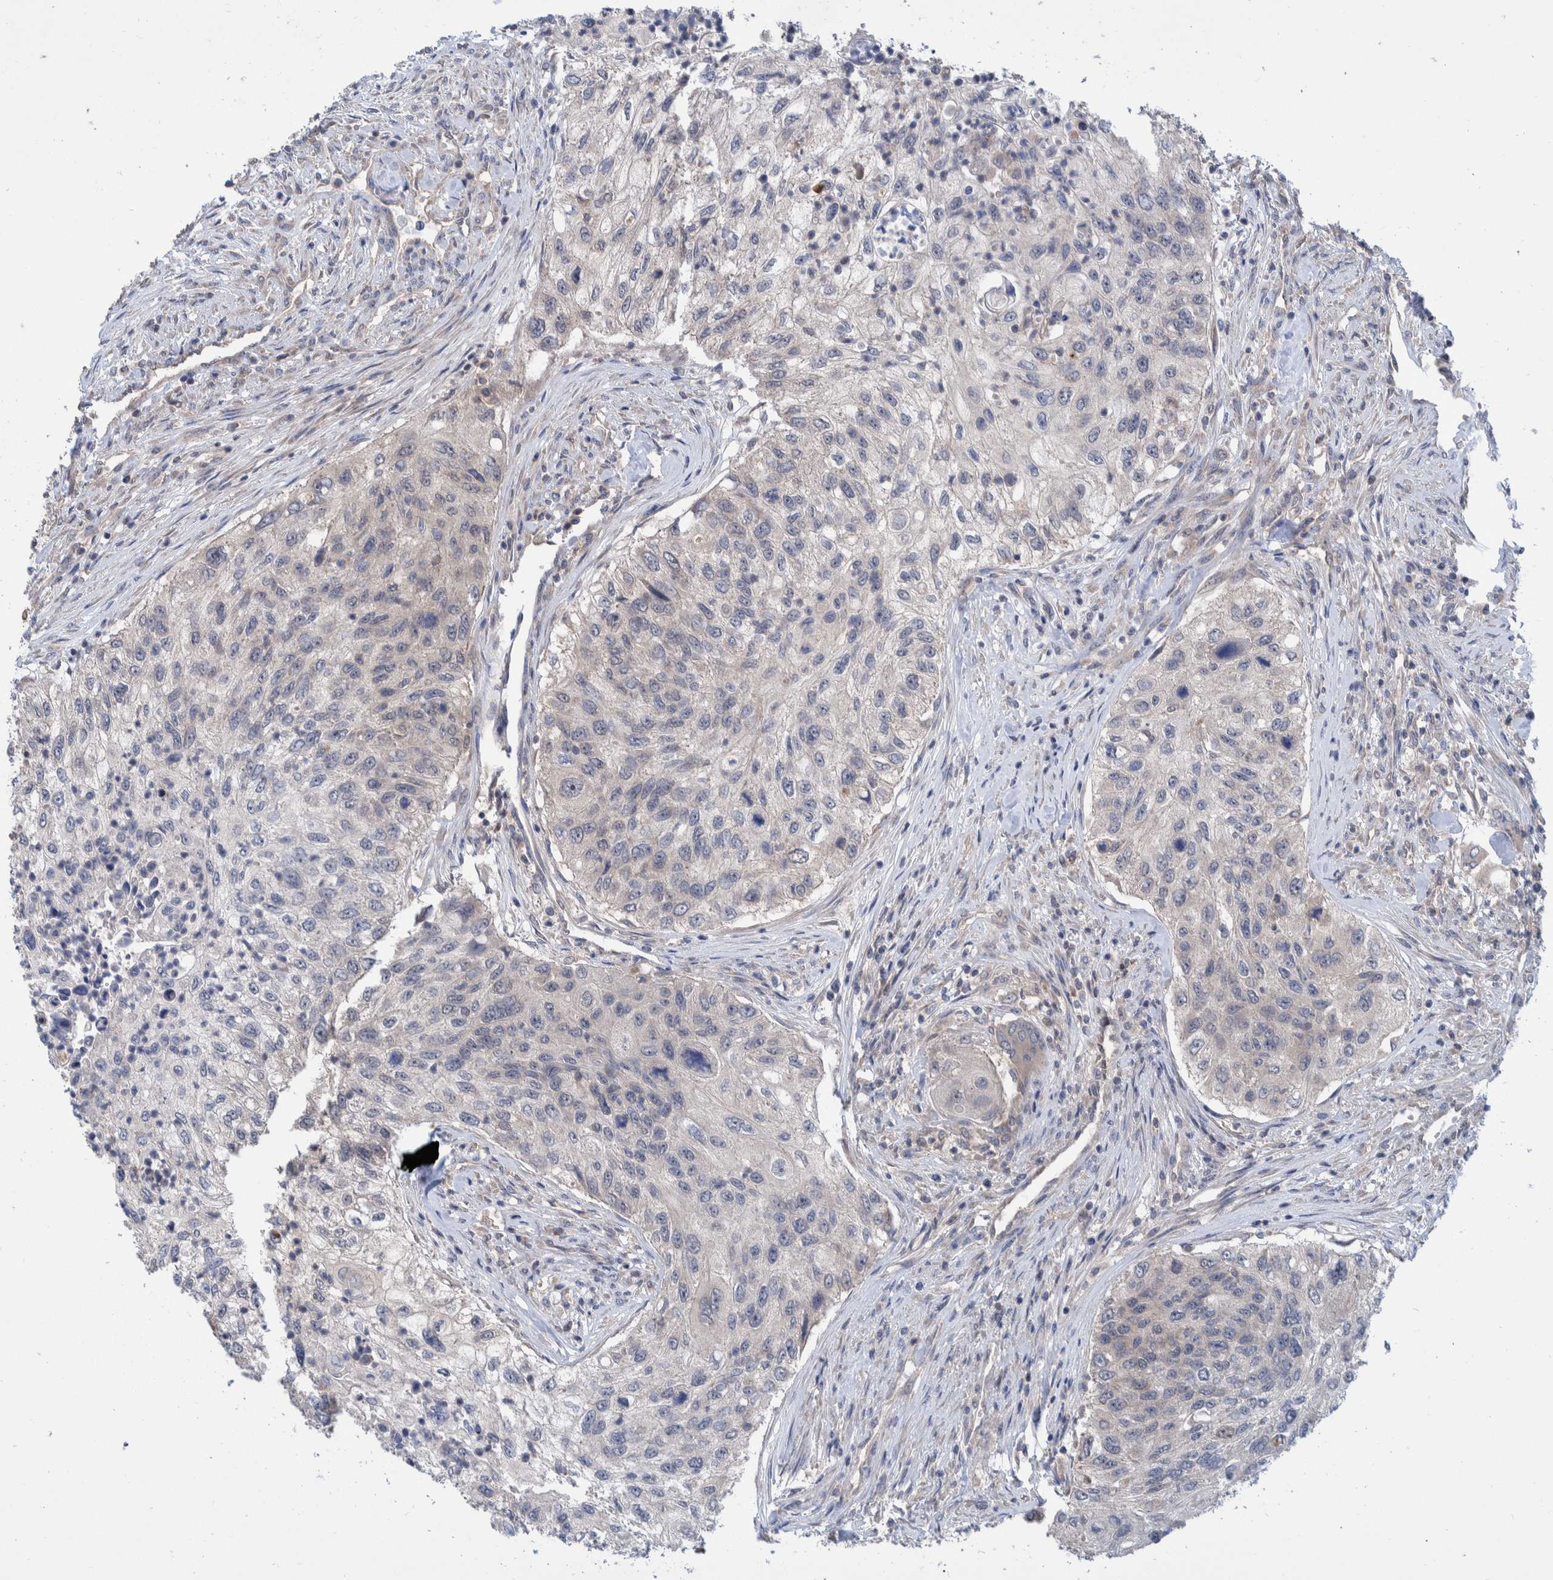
{"staining": {"intensity": "negative", "quantity": "none", "location": "none"}, "tissue": "urothelial cancer", "cell_type": "Tumor cells", "image_type": "cancer", "snomed": [{"axis": "morphology", "description": "Urothelial carcinoma, High grade"}, {"axis": "topography", "description": "Urinary bladder"}], "caption": "DAB (3,3'-diaminobenzidine) immunohistochemical staining of human urothelial carcinoma (high-grade) shows no significant positivity in tumor cells.", "gene": "PLPBP", "patient": {"sex": "female", "age": 60}}